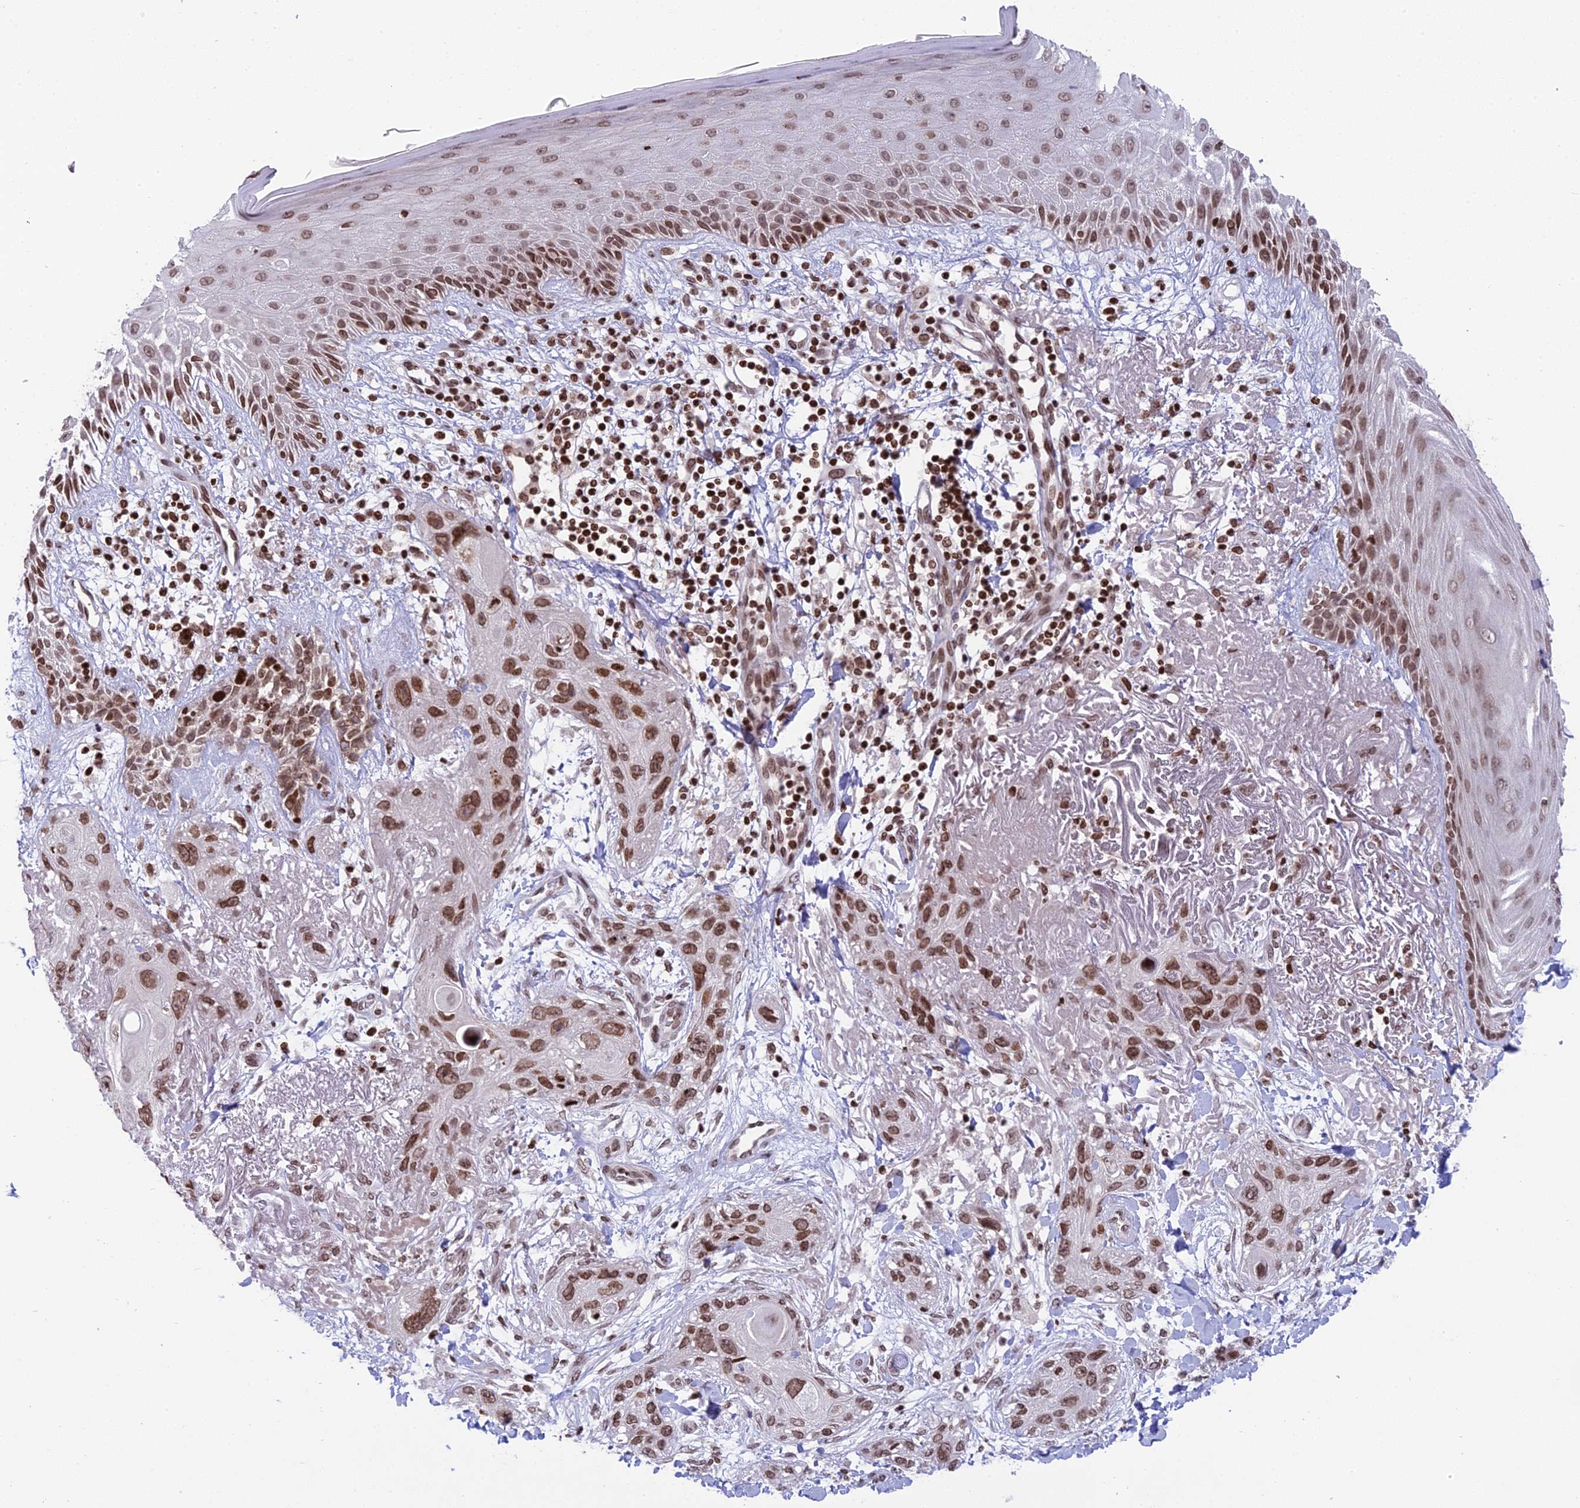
{"staining": {"intensity": "moderate", "quantity": ">75%", "location": "nuclear"}, "tissue": "skin cancer", "cell_type": "Tumor cells", "image_type": "cancer", "snomed": [{"axis": "morphology", "description": "Normal tissue, NOS"}, {"axis": "morphology", "description": "Squamous cell carcinoma, NOS"}, {"axis": "topography", "description": "Skin"}], "caption": "An image showing moderate nuclear positivity in approximately >75% of tumor cells in skin squamous cell carcinoma, as visualized by brown immunohistochemical staining.", "gene": "TET2", "patient": {"sex": "male", "age": 72}}